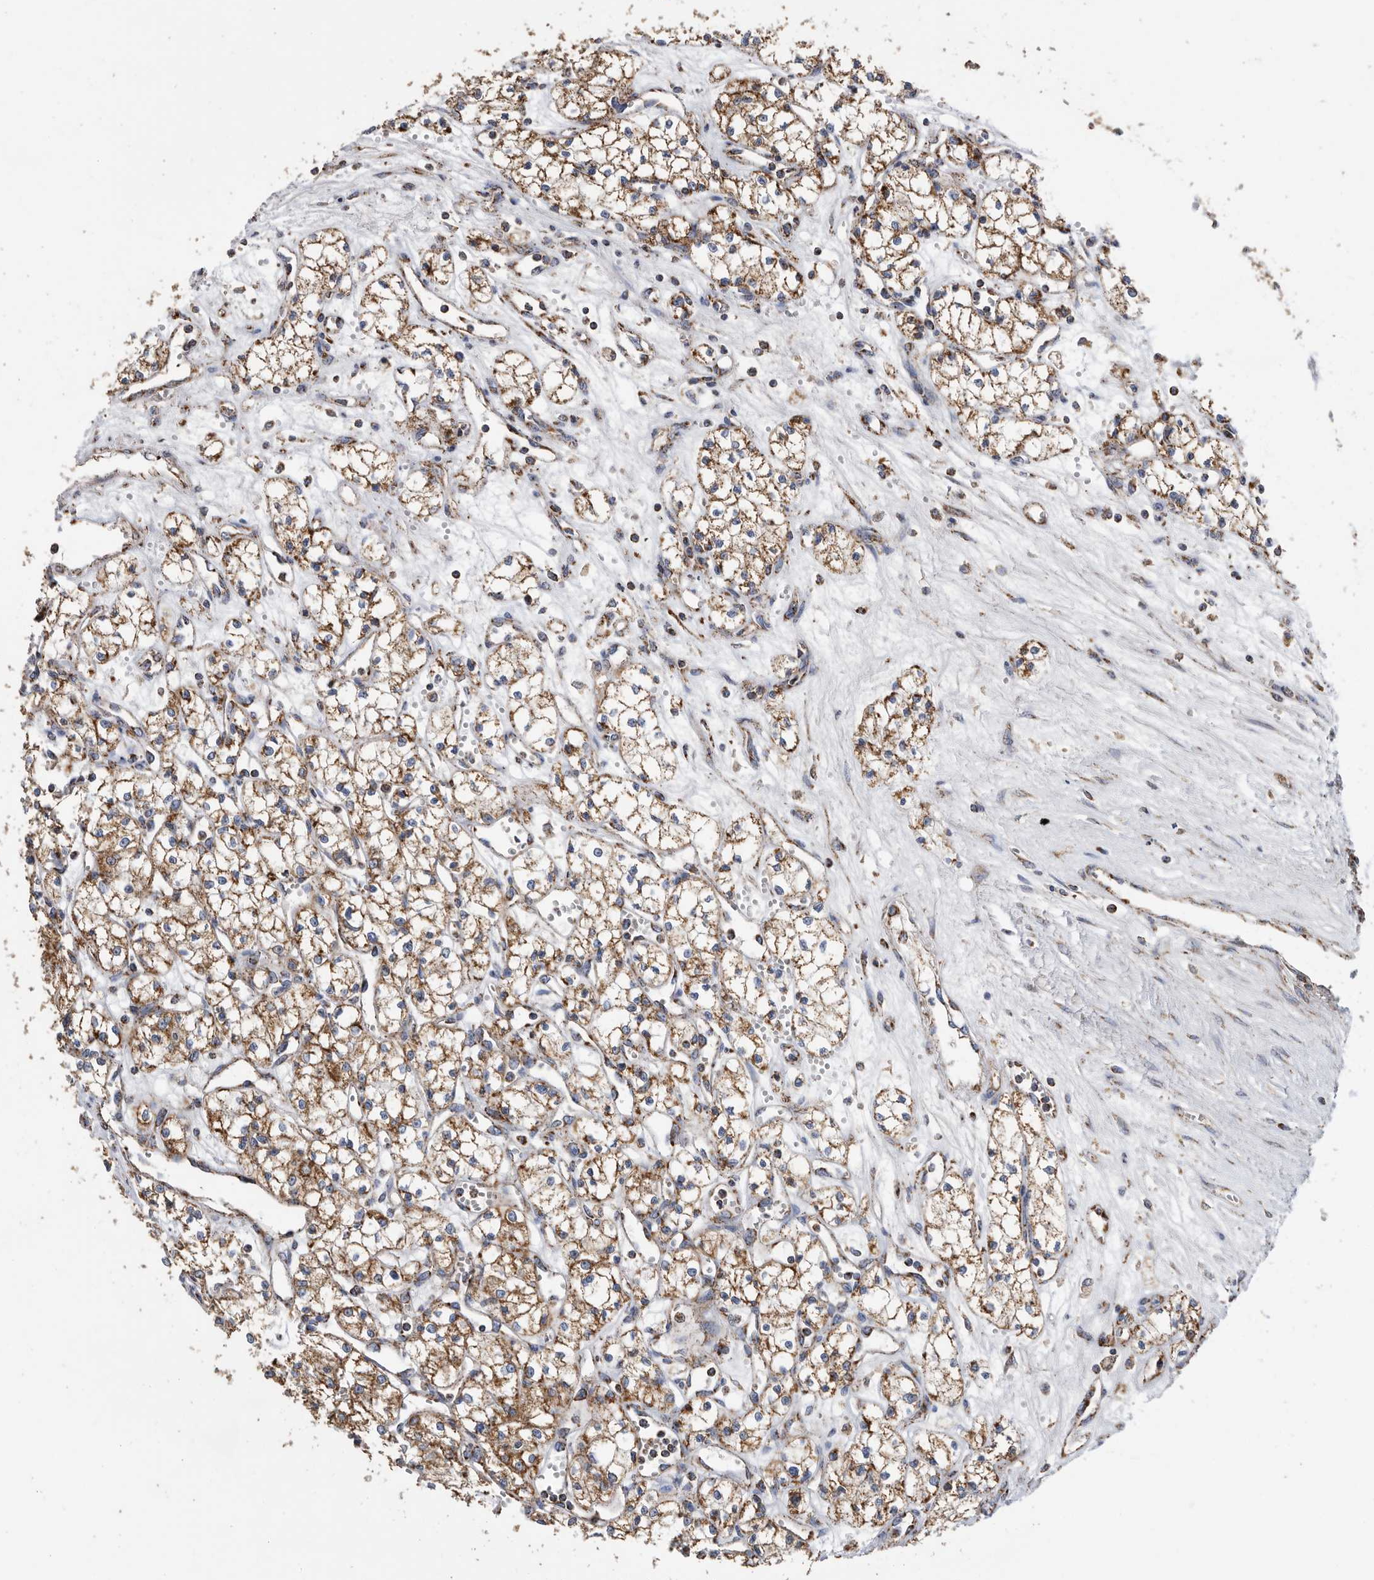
{"staining": {"intensity": "moderate", "quantity": ">75%", "location": "cytoplasmic/membranous"}, "tissue": "renal cancer", "cell_type": "Tumor cells", "image_type": "cancer", "snomed": [{"axis": "morphology", "description": "Adenocarcinoma, NOS"}, {"axis": "topography", "description": "Kidney"}], "caption": "Tumor cells display medium levels of moderate cytoplasmic/membranous expression in approximately >75% of cells in human renal cancer. Using DAB (3,3'-diaminobenzidine) (brown) and hematoxylin (blue) stains, captured at high magnification using brightfield microscopy.", "gene": "WFDC1", "patient": {"sex": "male", "age": 59}}